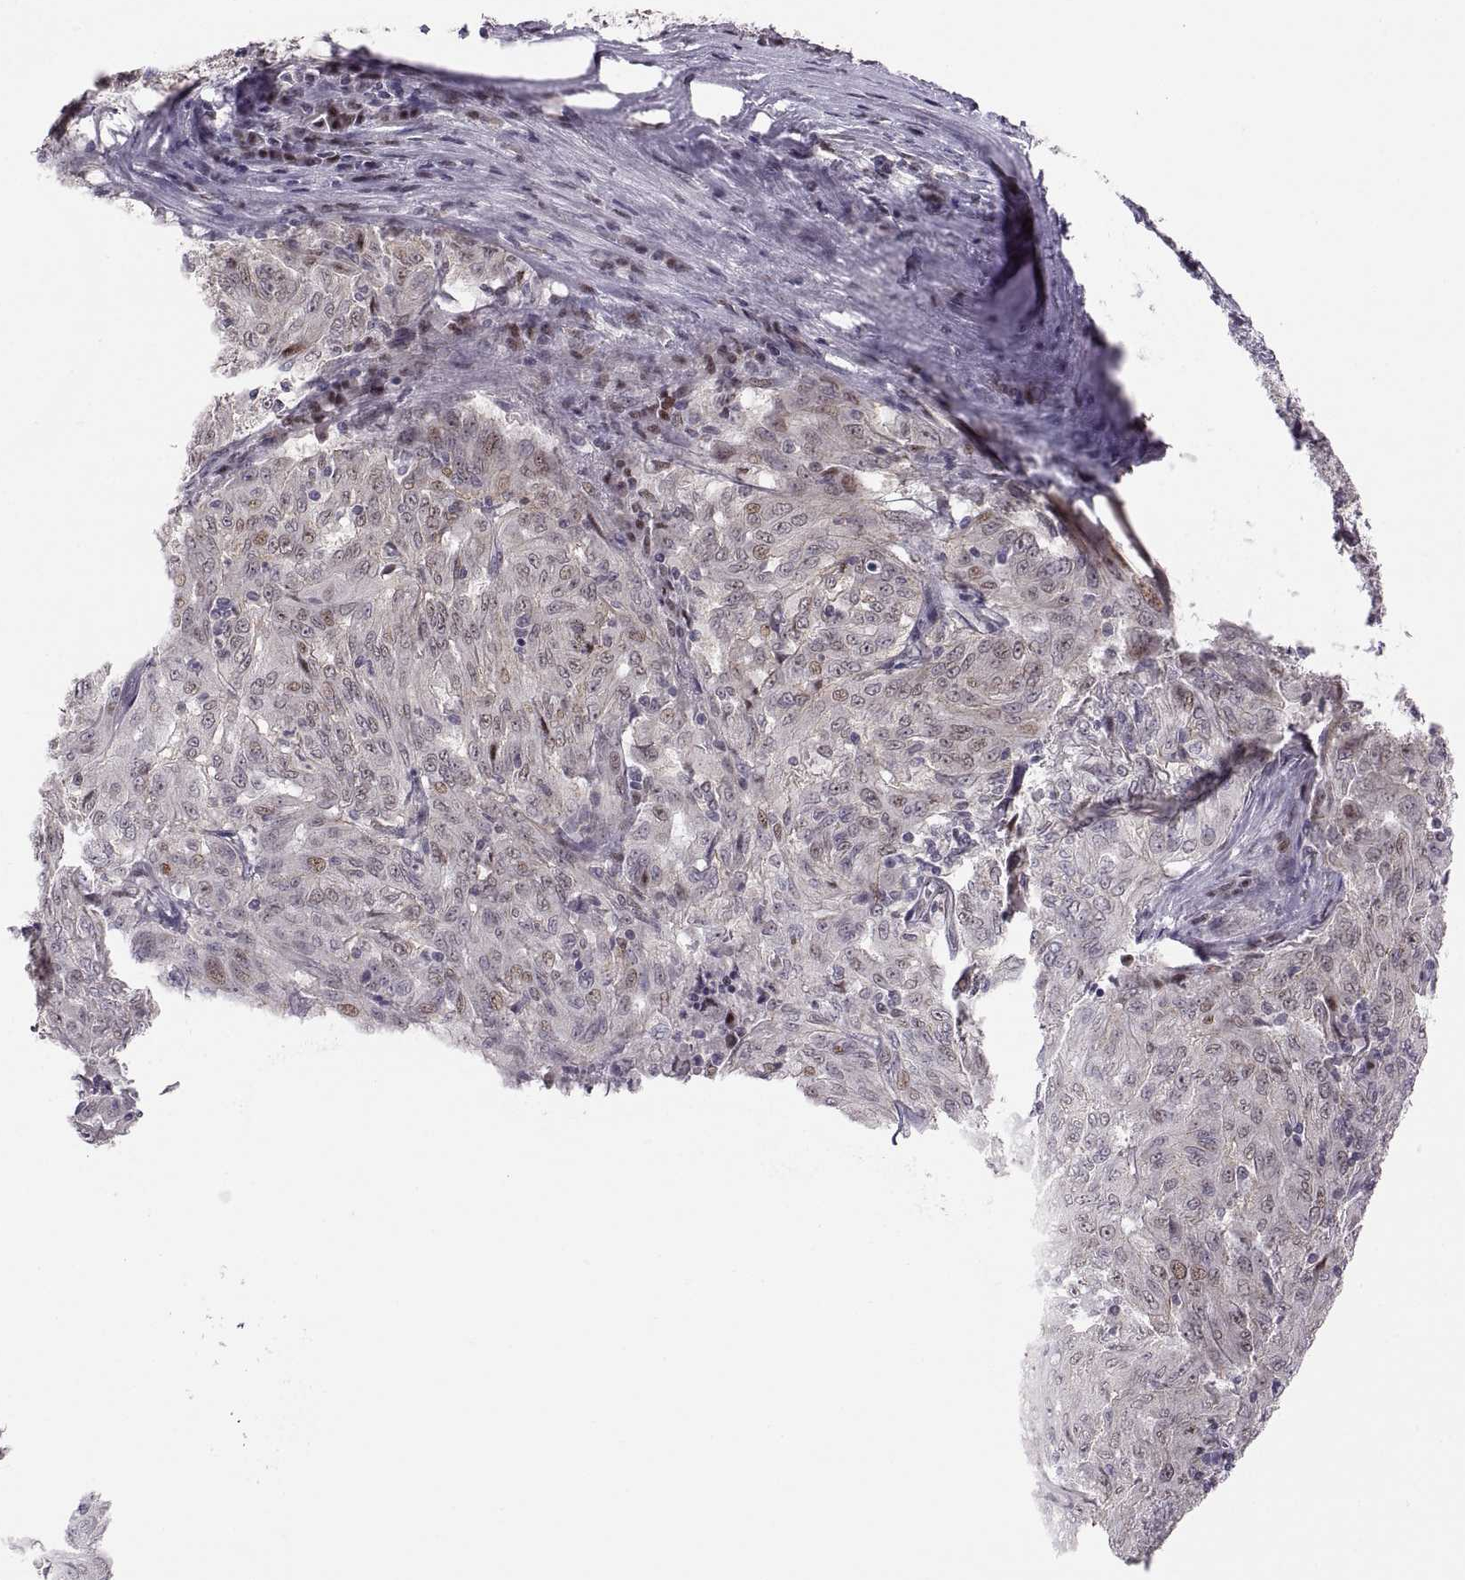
{"staining": {"intensity": "moderate", "quantity": "<25%", "location": "nuclear"}, "tissue": "pancreatic cancer", "cell_type": "Tumor cells", "image_type": "cancer", "snomed": [{"axis": "morphology", "description": "Adenocarcinoma, NOS"}, {"axis": "topography", "description": "Pancreas"}], "caption": "Tumor cells reveal moderate nuclear staining in about <25% of cells in pancreatic cancer (adenocarcinoma).", "gene": "SNAI1", "patient": {"sex": "male", "age": 63}}